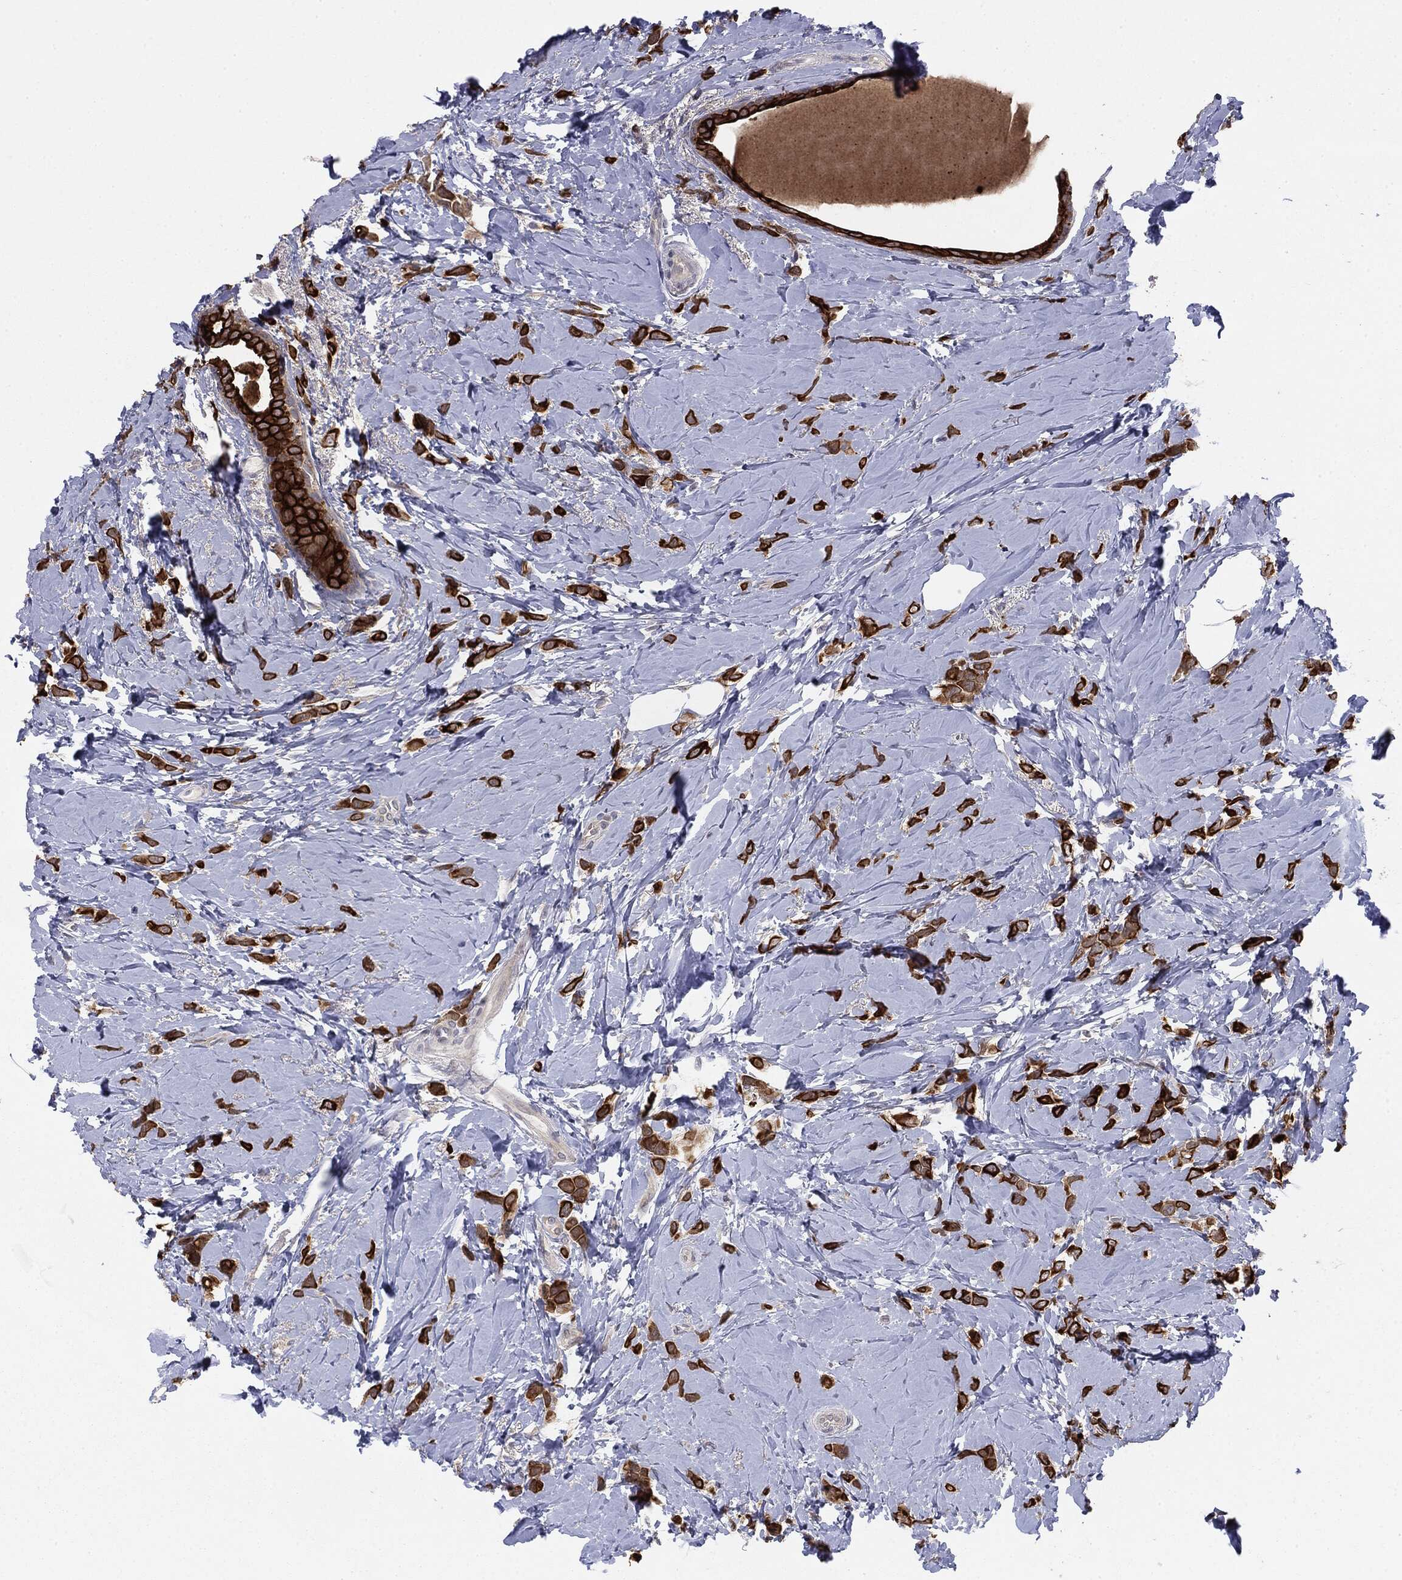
{"staining": {"intensity": "strong", "quantity": ">75%", "location": "cytoplasmic/membranous"}, "tissue": "breast cancer", "cell_type": "Tumor cells", "image_type": "cancer", "snomed": [{"axis": "morphology", "description": "Lobular carcinoma"}, {"axis": "topography", "description": "Breast"}], "caption": "IHC histopathology image of breast cancer (lobular carcinoma) stained for a protein (brown), which displays high levels of strong cytoplasmic/membranous expression in about >75% of tumor cells.", "gene": "KRT7", "patient": {"sex": "female", "age": 66}}